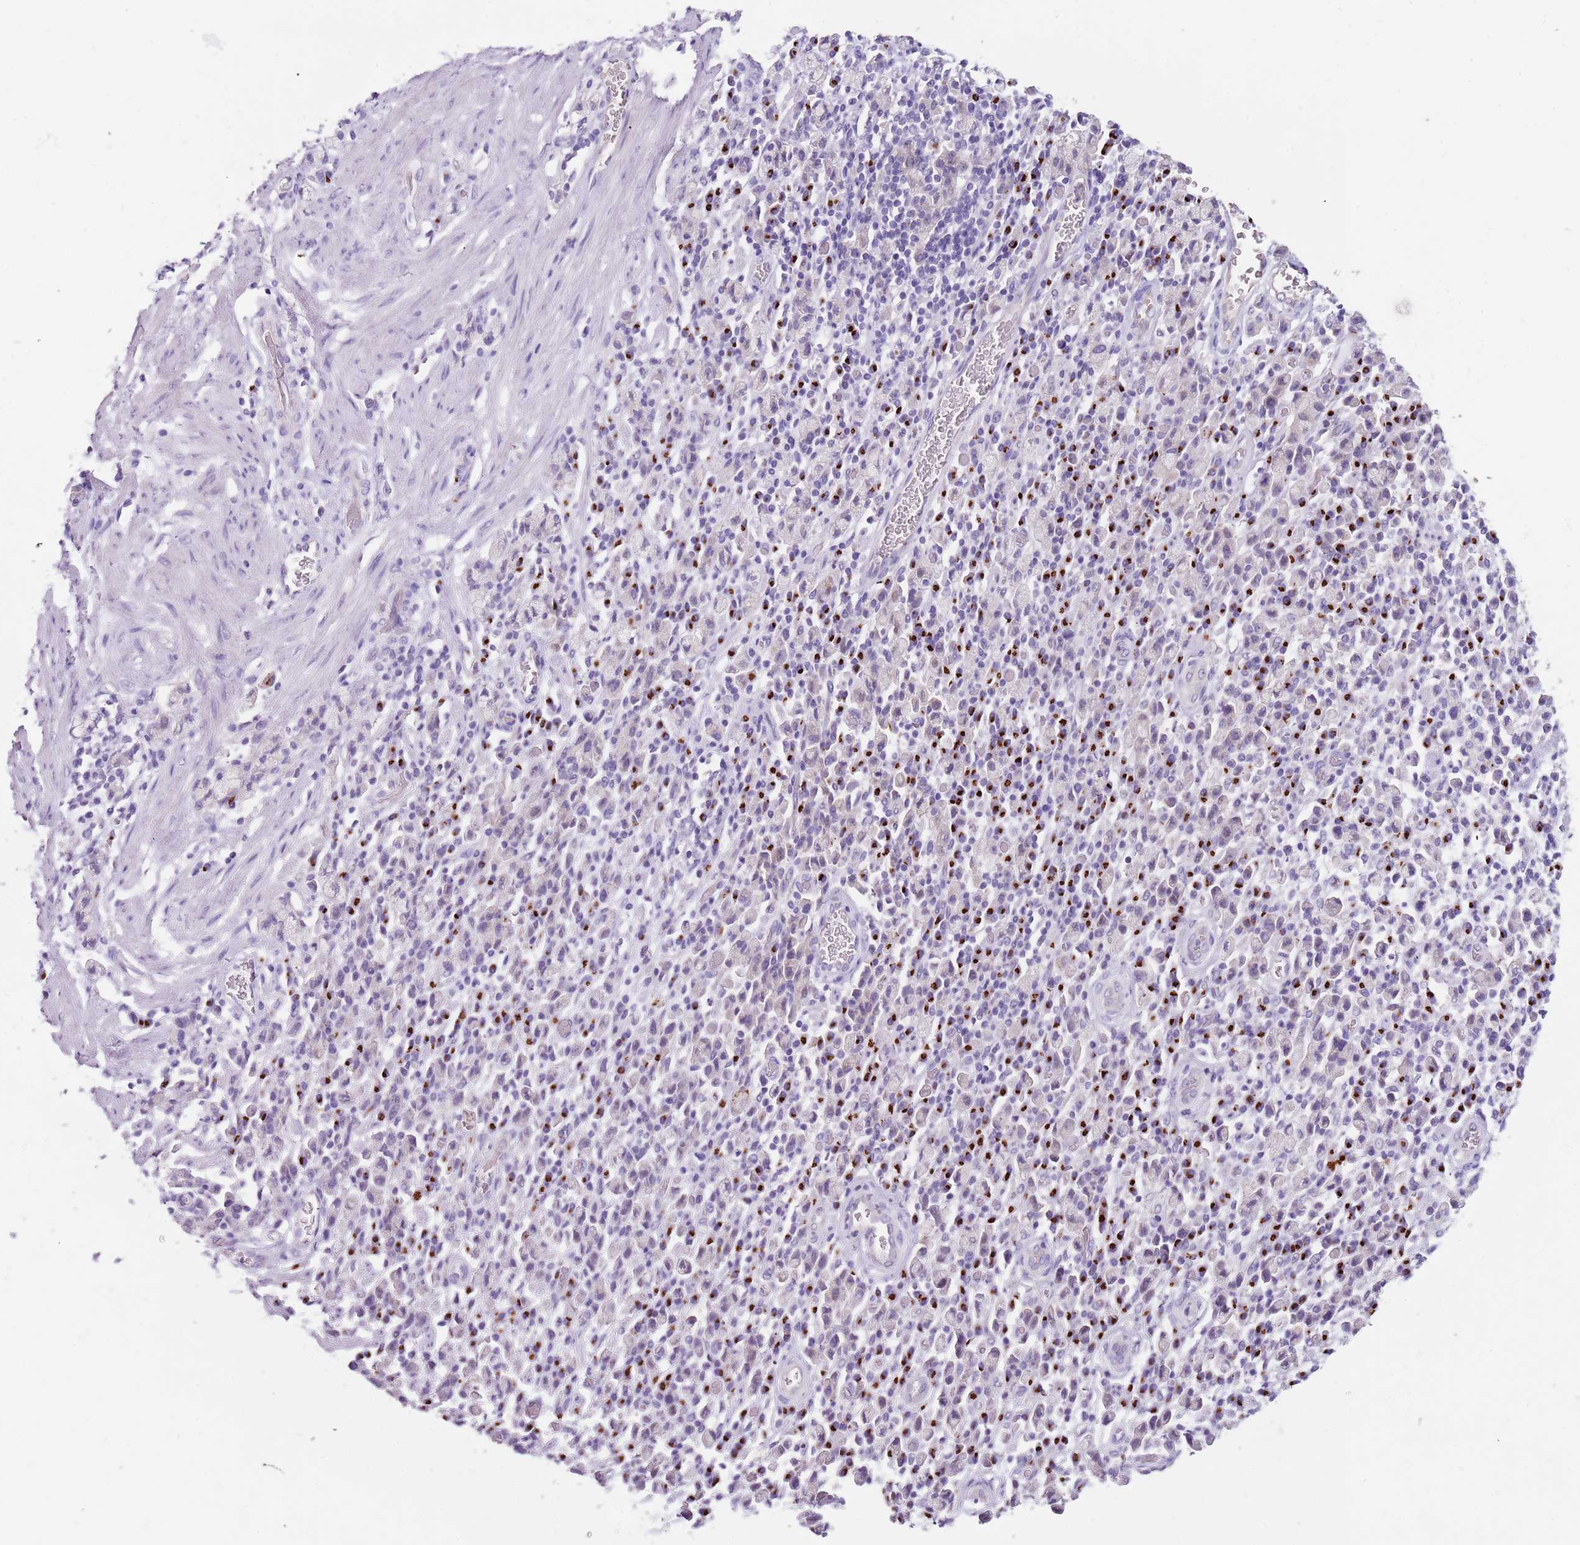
{"staining": {"intensity": "negative", "quantity": "none", "location": "none"}, "tissue": "stomach cancer", "cell_type": "Tumor cells", "image_type": "cancer", "snomed": [{"axis": "morphology", "description": "Adenocarcinoma, NOS"}, {"axis": "topography", "description": "Stomach"}], "caption": "An IHC image of stomach cancer is shown. There is no staining in tumor cells of stomach cancer.", "gene": "C2CD3", "patient": {"sex": "male", "age": 77}}